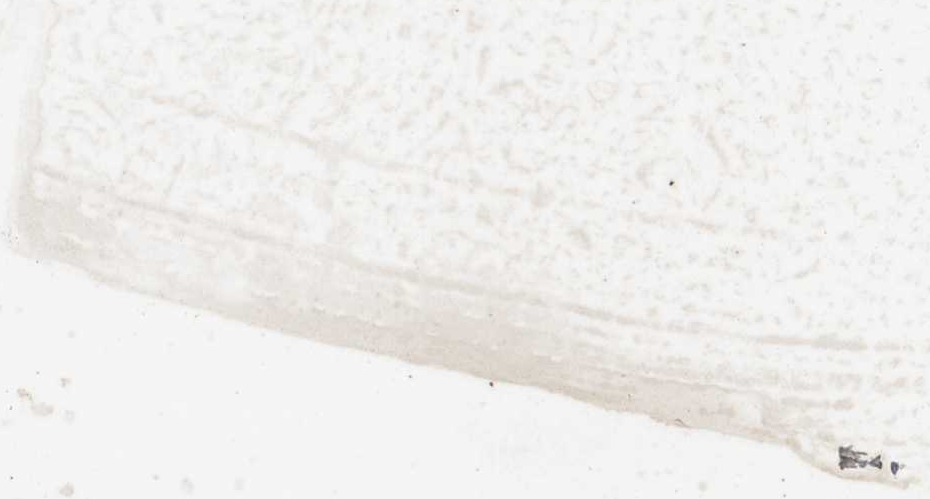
{"staining": {"intensity": "moderate", "quantity": "<25%", "location": "cytoplasmic/membranous"}, "tissue": "skin", "cell_type": "Epidermal cells", "image_type": "normal", "snomed": [{"axis": "morphology", "description": "Normal tissue, NOS"}, {"axis": "topography", "description": "Vulva"}], "caption": "Immunohistochemical staining of benign skin reveals low levels of moderate cytoplasmic/membranous expression in about <25% of epidermal cells.", "gene": "FLCN", "patient": {"sex": "female", "age": 54}}